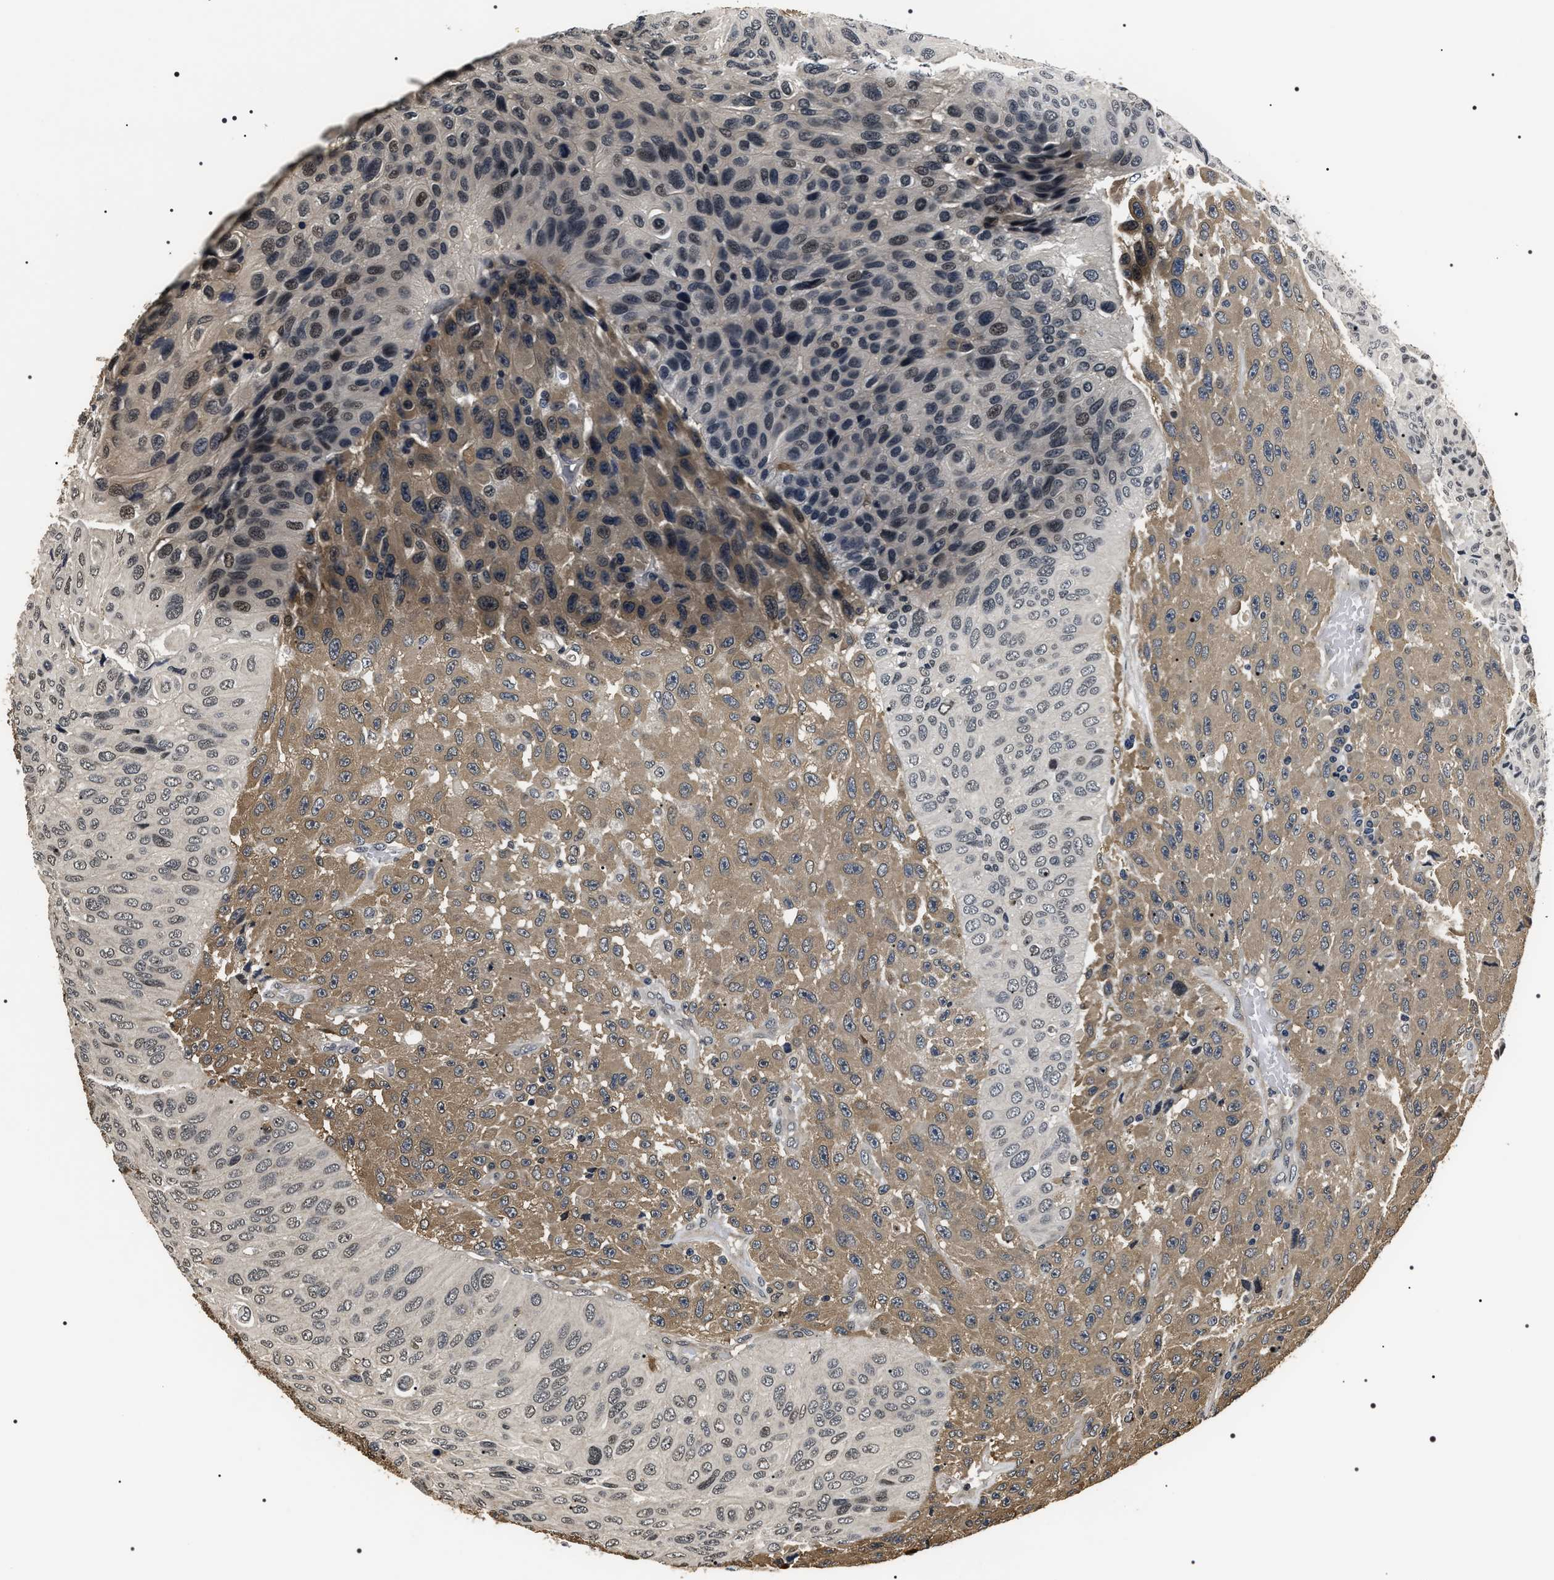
{"staining": {"intensity": "moderate", "quantity": "25%-75%", "location": "cytoplasmic/membranous,nuclear"}, "tissue": "urothelial cancer", "cell_type": "Tumor cells", "image_type": "cancer", "snomed": [{"axis": "morphology", "description": "Urothelial carcinoma, High grade"}, {"axis": "topography", "description": "Urinary bladder"}], "caption": "A high-resolution photomicrograph shows IHC staining of high-grade urothelial carcinoma, which exhibits moderate cytoplasmic/membranous and nuclear positivity in approximately 25%-75% of tumor cells.", "gene": "ARHGAP22", "patient": {"sex": "male", "age": 66}}